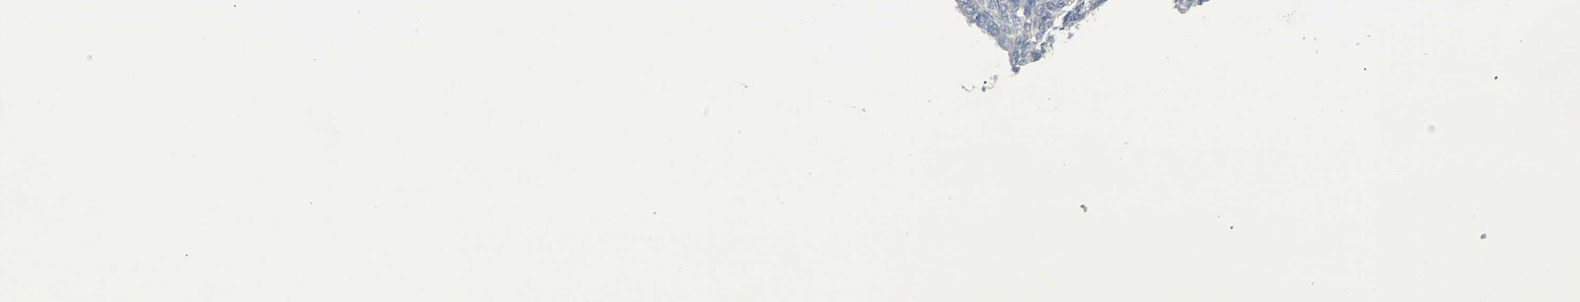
{"staining": {"intensity": "negative", "quantity": "none", "location": "none"}, "tissue": "ovarian cancer", "cell_type": "Tumor cells", "image_type": "cancer", "snomed": [{"axis": "morphology", "description": "Cystadenocarcinoma, serous, NOS"}, {"axis": "topography", "description": "Ovary"}], "caption": "DAB immunohistochemical staining of ovarian serous cystadenocarcinoma demonstrates no significant positivity in tumor cells. The staining was performed using DAB to visualize the protein expression in brown, while the nuclei were stained in blue with hematoxylin (Magnification: 20x).", "gene": "GREM1", "patient": {"sex": "female", "age": 79}}